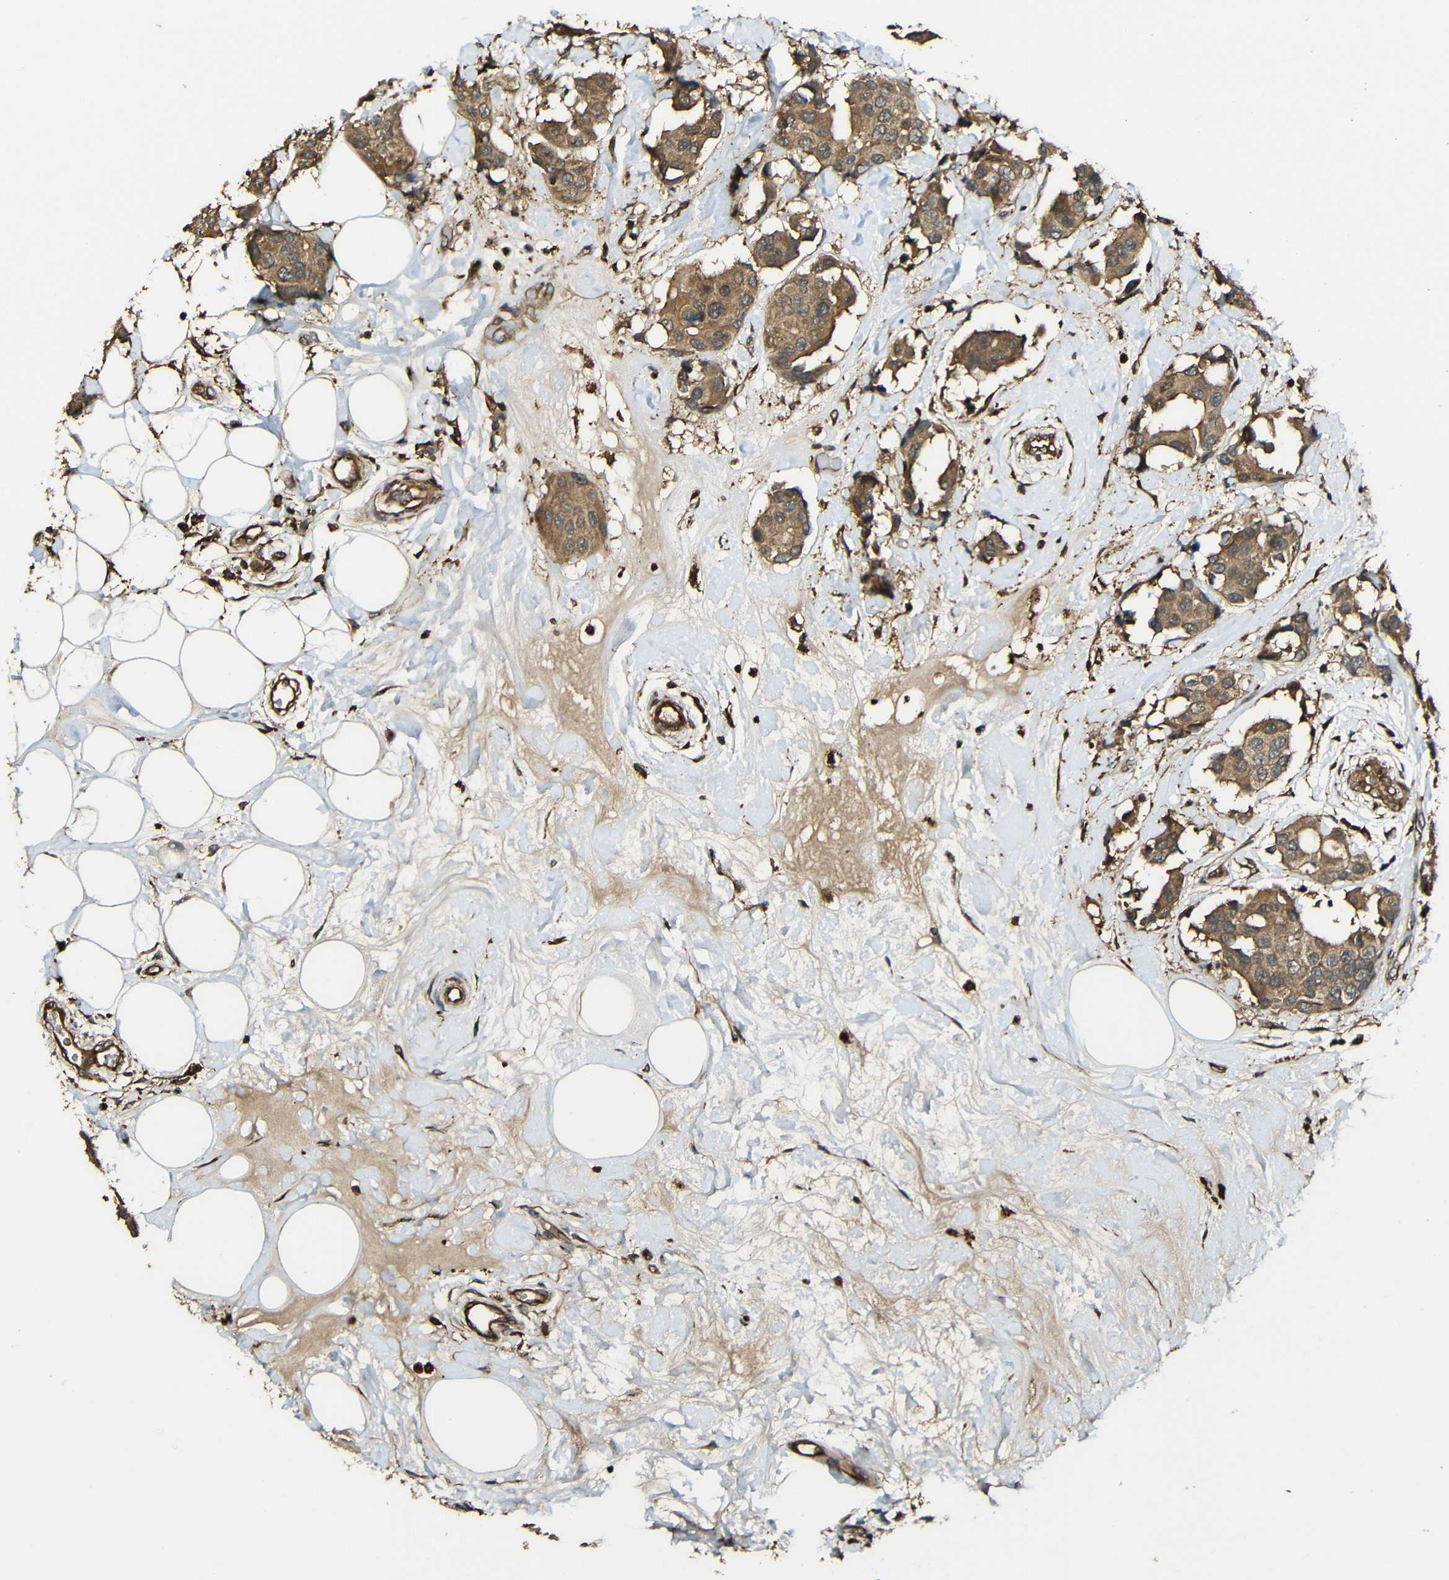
{"staining": {"intensity": "moderate", "quantity": ">75%", "location": "cytoplasmic/membranous"}, "tissue": "breast cancer", "cell_type": "Tumor cells", "image_type": "cancer", "snomed": [{"axis": "morphology", "description": "Normal tissue, NOS"}, {"axis": "morphology", "description": "Duct carcinoma"}, {"axis": "topography", "description": "Breast"}], "caption": "Infiltrating ductal carcinoma (breast) stained with immunohistochemistry (IHC) reveals moderate cytoplasmic/membranous staining in approximately >75% of tumor cells.", "gene": "CASP8", "patient": {"sex": "female", "age": 39}}